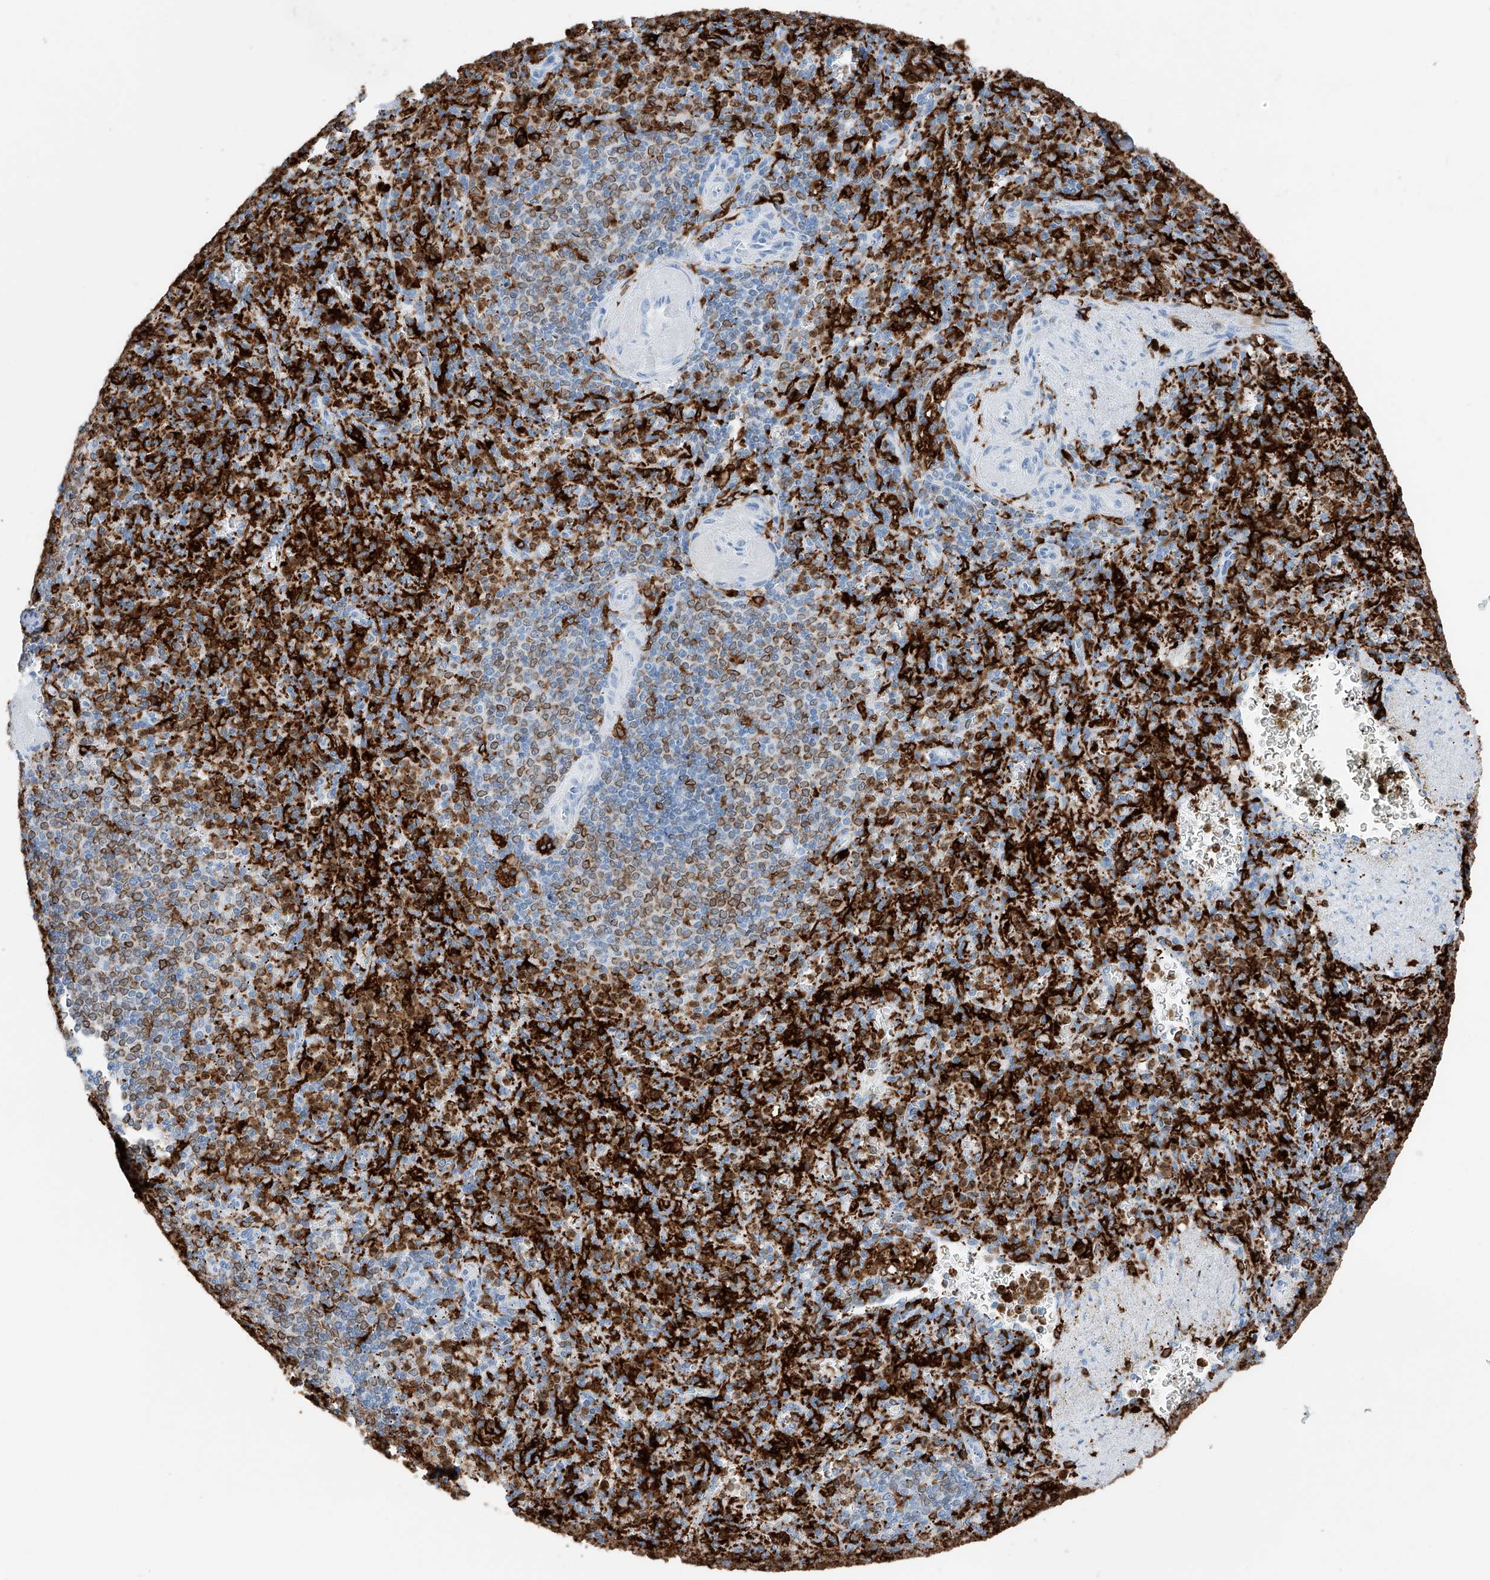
{"staining": {"intensity": "moderate", "quantity": "25%-75%", "location": "cytoplasmic/membranous"}, "tissue": "spleen", "cell_type": "Cells in red pulp", "image_type": "normal", "snomed": [{"axis": "morphology", "description": "Normal tissue, NOS"}, {"axis": "topography", "description": "Spleen"}], "caption": "Protein expression analysis of benign spleen shows moderate cytoplasmic/membranous expression in approximately 25%-75% of cells in red pulp.", "gene": "TBXAS1", "patient": {"sex": "female", "age": 74}}